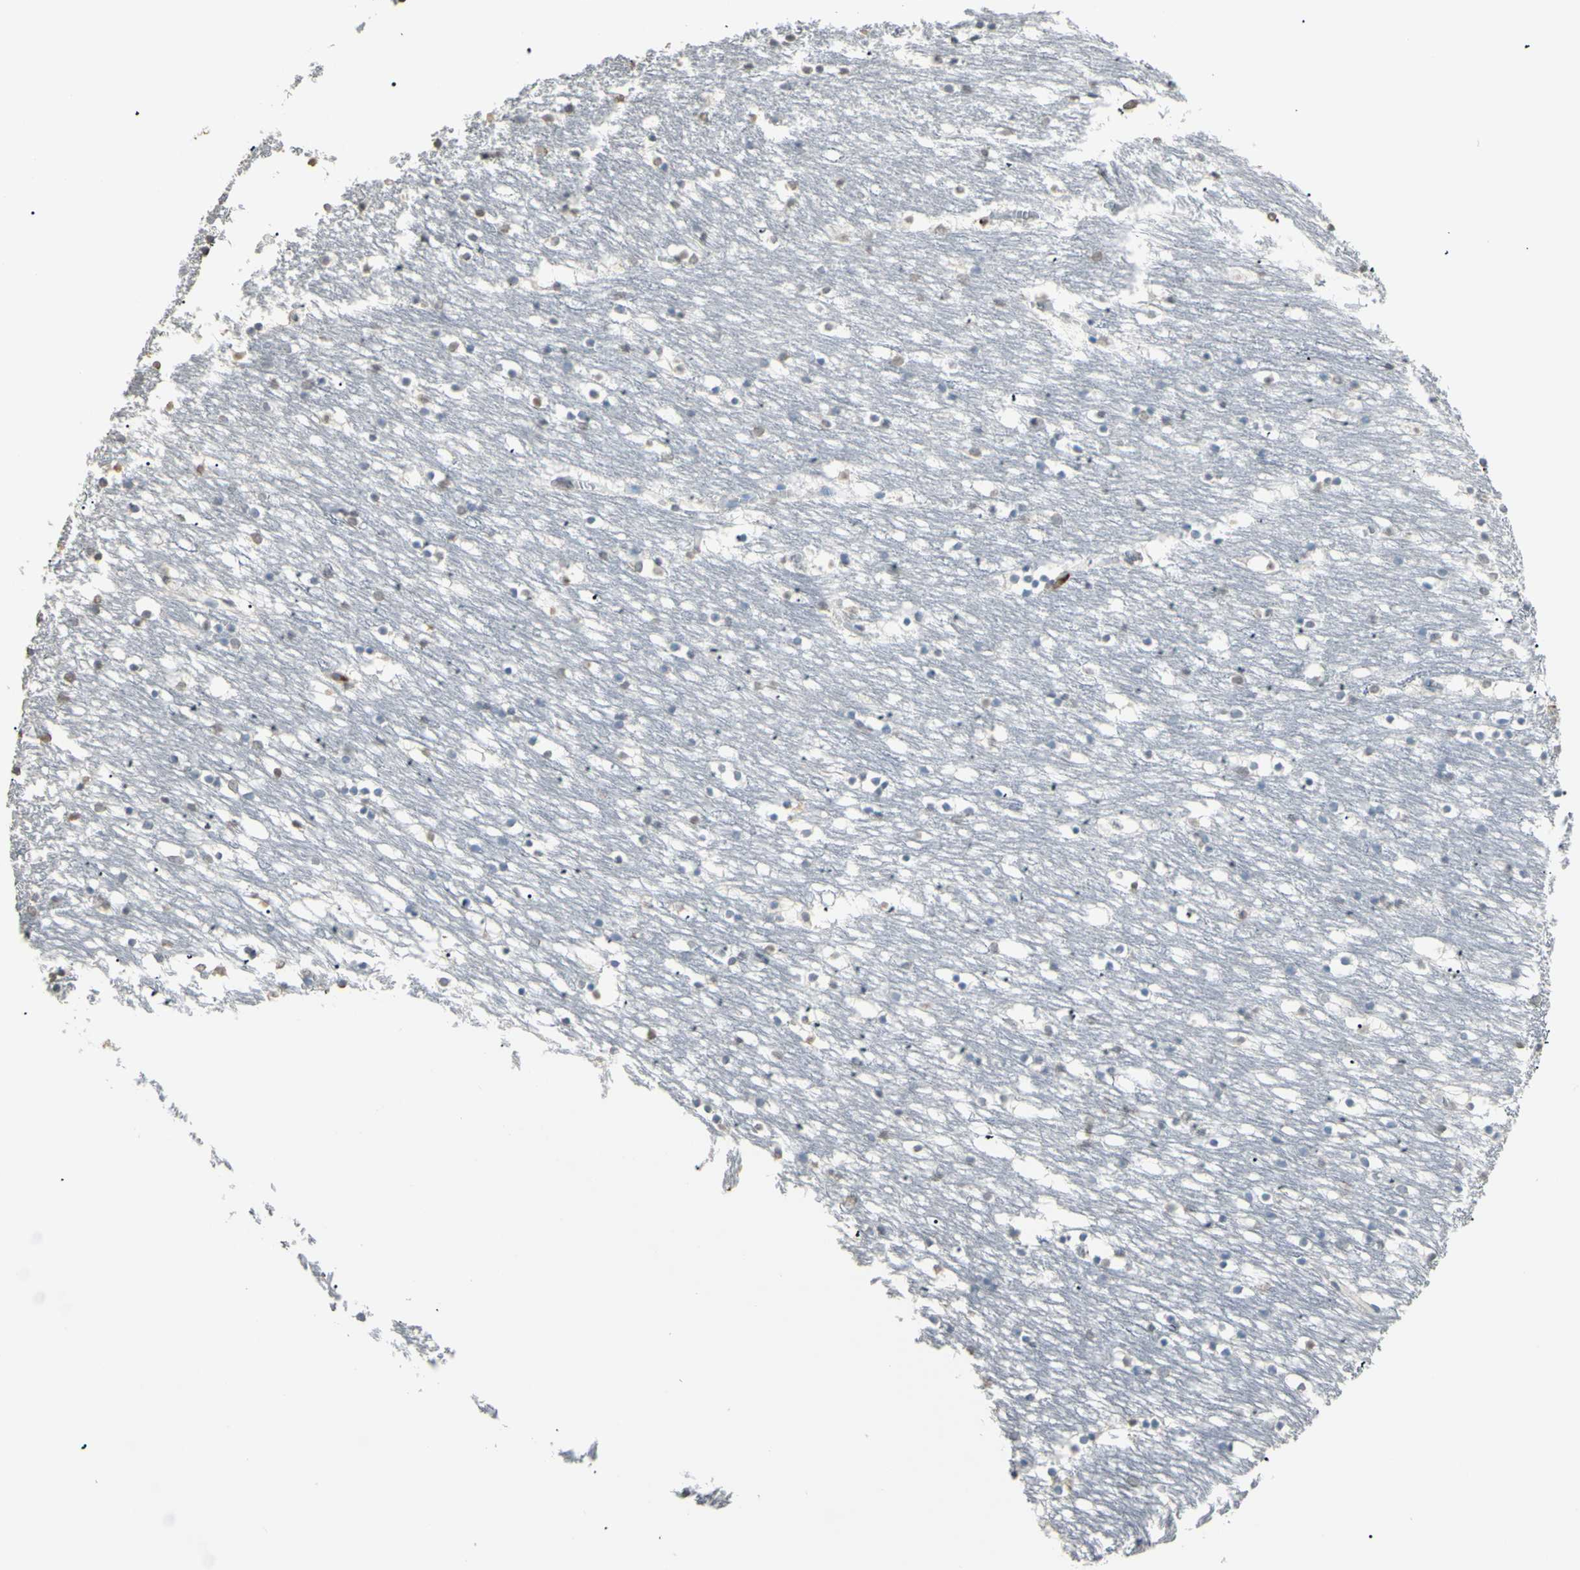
{"staining": {"intensity": "negative", "quantity": "none", "location": "none"}, "tissue": "caudate", "cell_type": "Glial cells", "image_type": "normal", "snomed": [{"axis": "morphology", "description": "Normal tissue, NOS"}, {"axis": "topography", "description": "Lateral ventricle wall"}], "caption": "DAB immunohistochemical staining of unremarkable human caudate reveals no significant positivity in glial cells. Brightfield microscopy of IHC stained with DAB (brown) and hematoxylin (blue), captured at high magnification.", "gene": "PSTPIP1", "patient": {"sex": "male", "age": 45}}